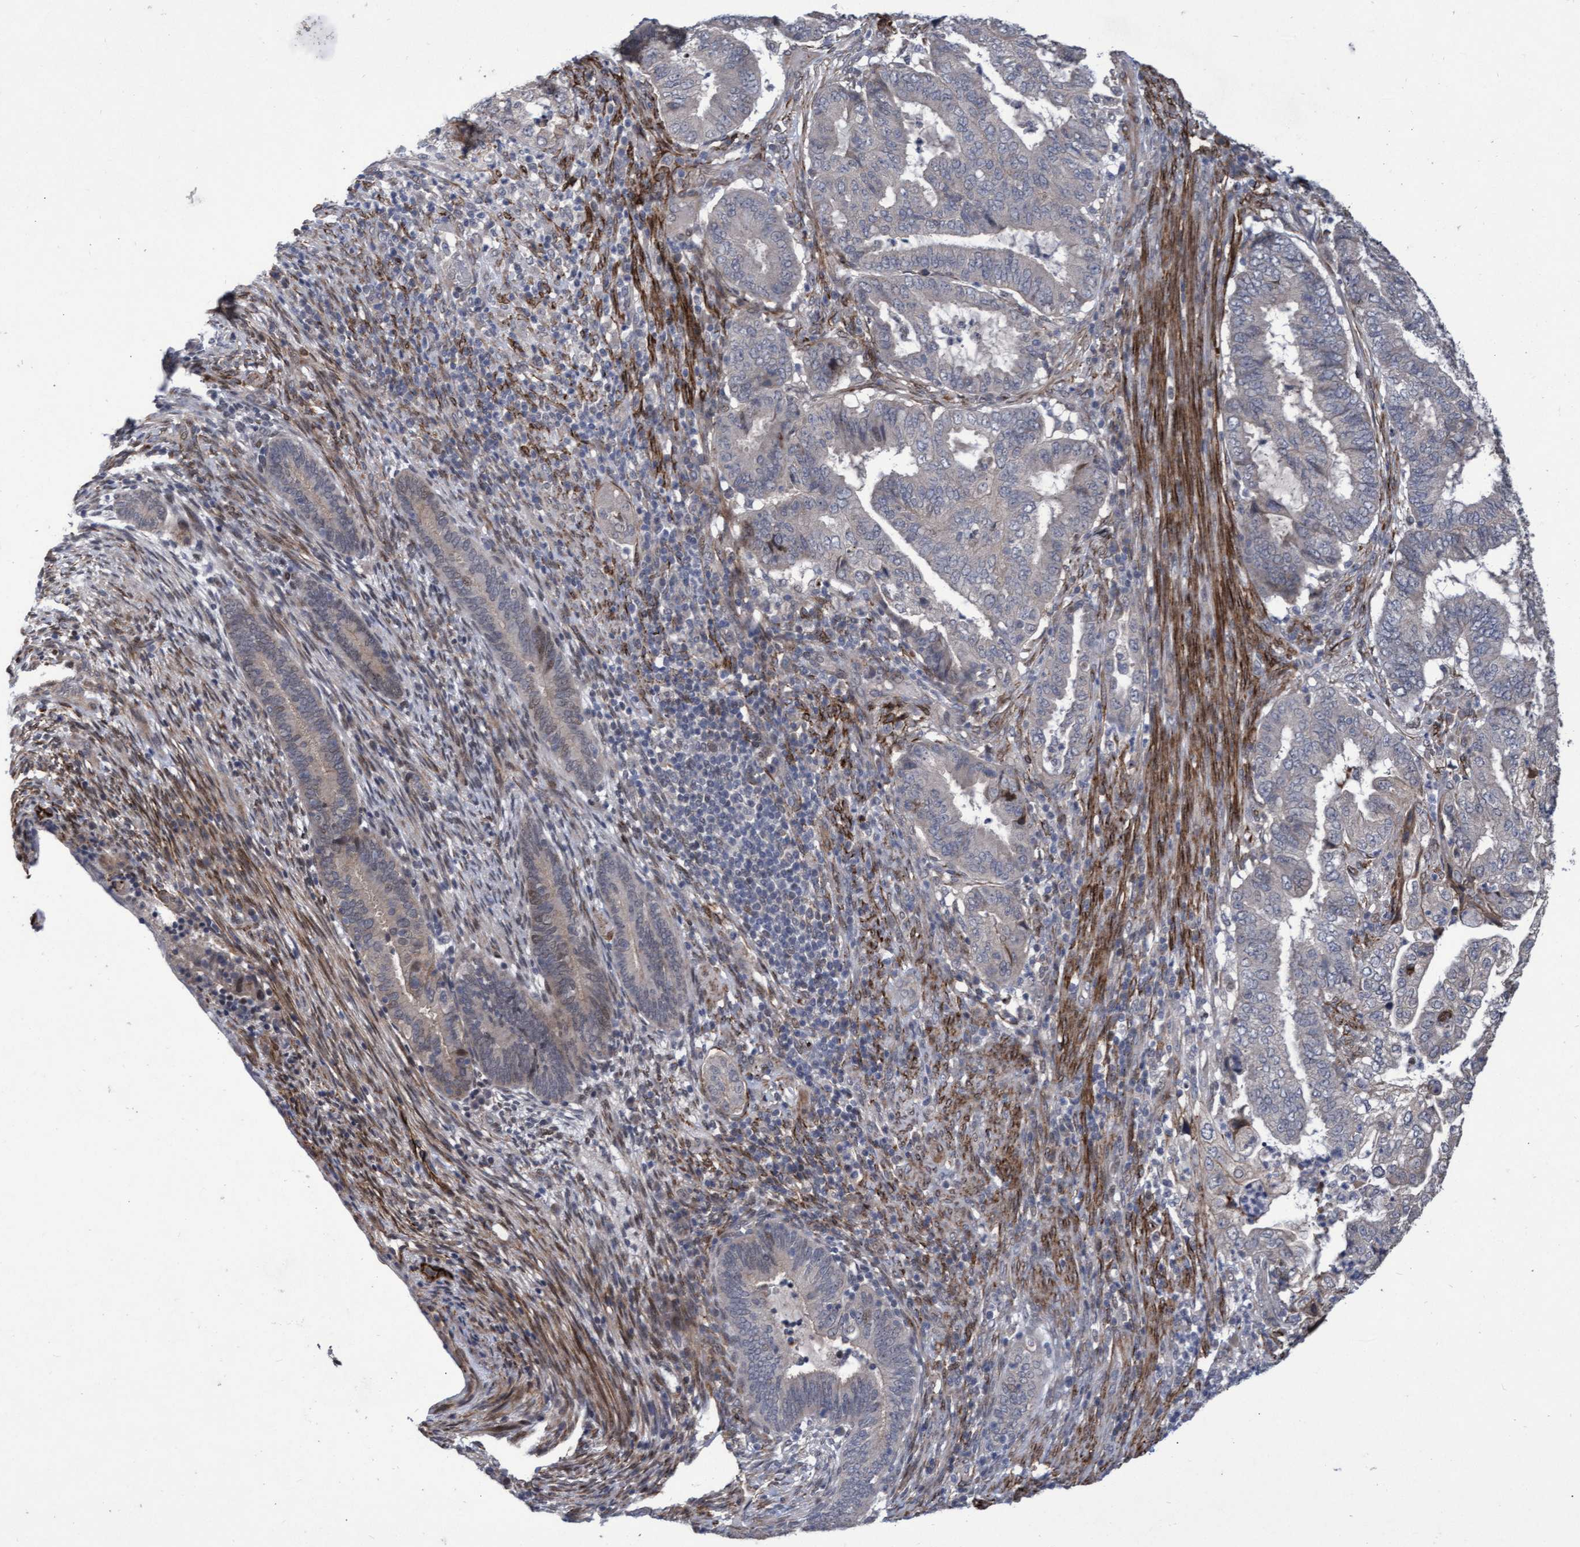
{"staining": {"intensity": "negative", "quantity": "none", "location": "none"}, "tissue": "endometrial cancer", "cell_type": "Tumor cells", "image_type": "cancer", "snomed": [{"axis": "morphology", "description": "Adenocarcinoma, NOS"}, {"axis": "topography", "description": "Endometrium"}], "caption": "Tumor cells are negative for brown protein staining in endometrial adenocarcinoma.", "gene": "ZNF750", "patient": {"sex": "female", "age": 51}}